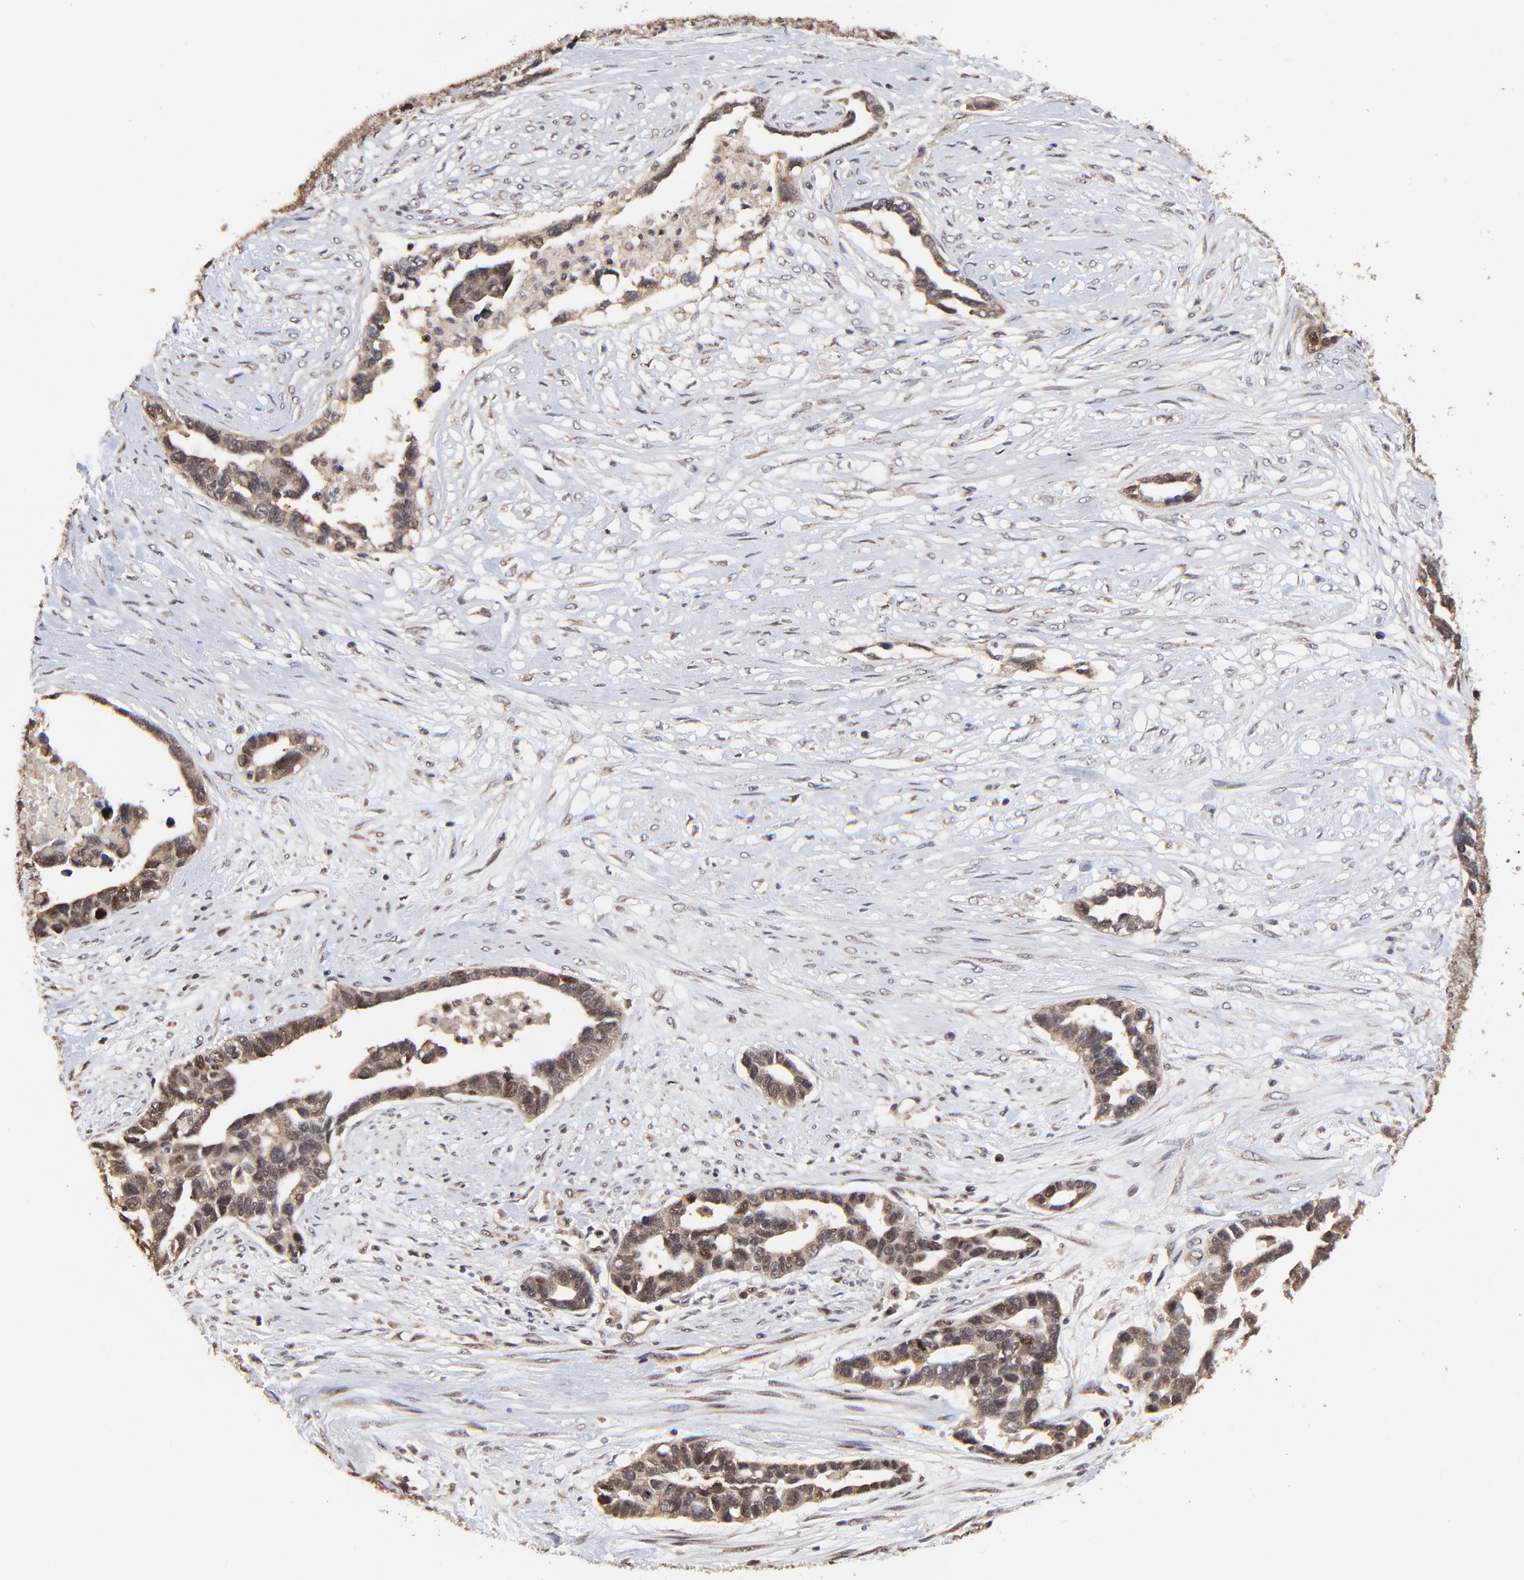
{"staining": {"intensity": "moderate", "quantity": ">75%", "location": "cytoplasmic/membranous,nuclear"}, "tissue": "ovarian cancer", "cell_type": "Tumor cells", "image_type": "cancer", "snomed": [{"axis": "morphology", "description": "Cystadenocarcinoma, serous, NOS"}, {"axis": "topography", "description": "Ovary"}], "caption": "Tumor cells demonstrate medium levels of moderate cytoplasmic/membranous and nuclear positivity in approximately >75% of cells in ovarian serous cystadenocarcinoma.", "gene": "FRMD8", "patient": {"sex": "female", "age": 54}}